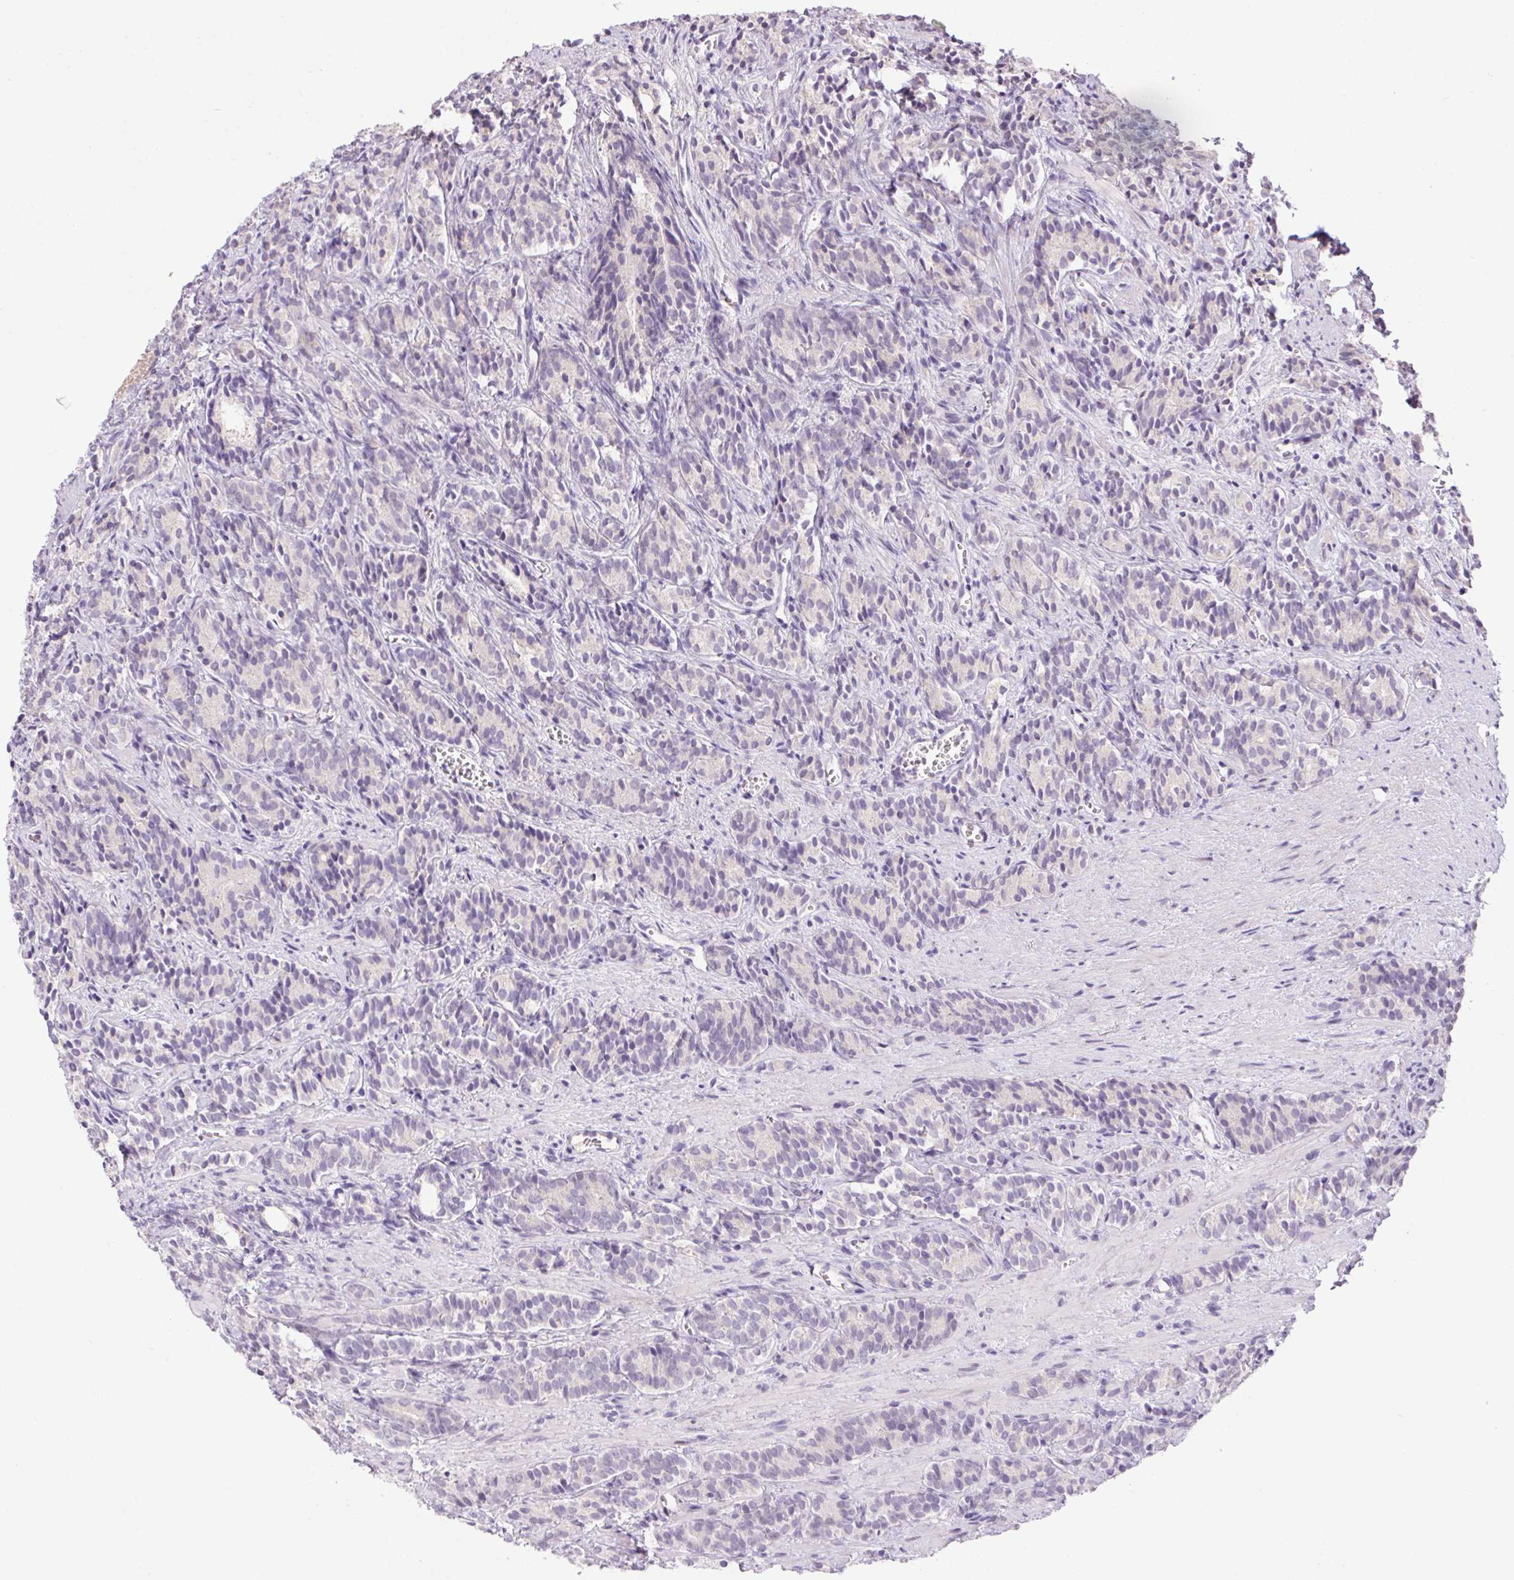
{"staining": {"intensity": "moderate", "quantity": "<25%", "location": "nuclear"}, "tissue": "prostate cancer", "cell_type": "Tumor cells", "image_type": "cancer", "snomed": [{"axis": "morphology", "description": "Adenocarcinoma, High grade"}, {"axis": "topography", "description": "Prostate"}], "caption": "A histopathology image showing moderate nuclear positivity in approximately <25% of tumor cells in prostate high-grade adenocarcinoma, as visualized by brown immunohistochemical staining.", "gene": "SP9", "patient": {"sex": "male", "age": 84}}